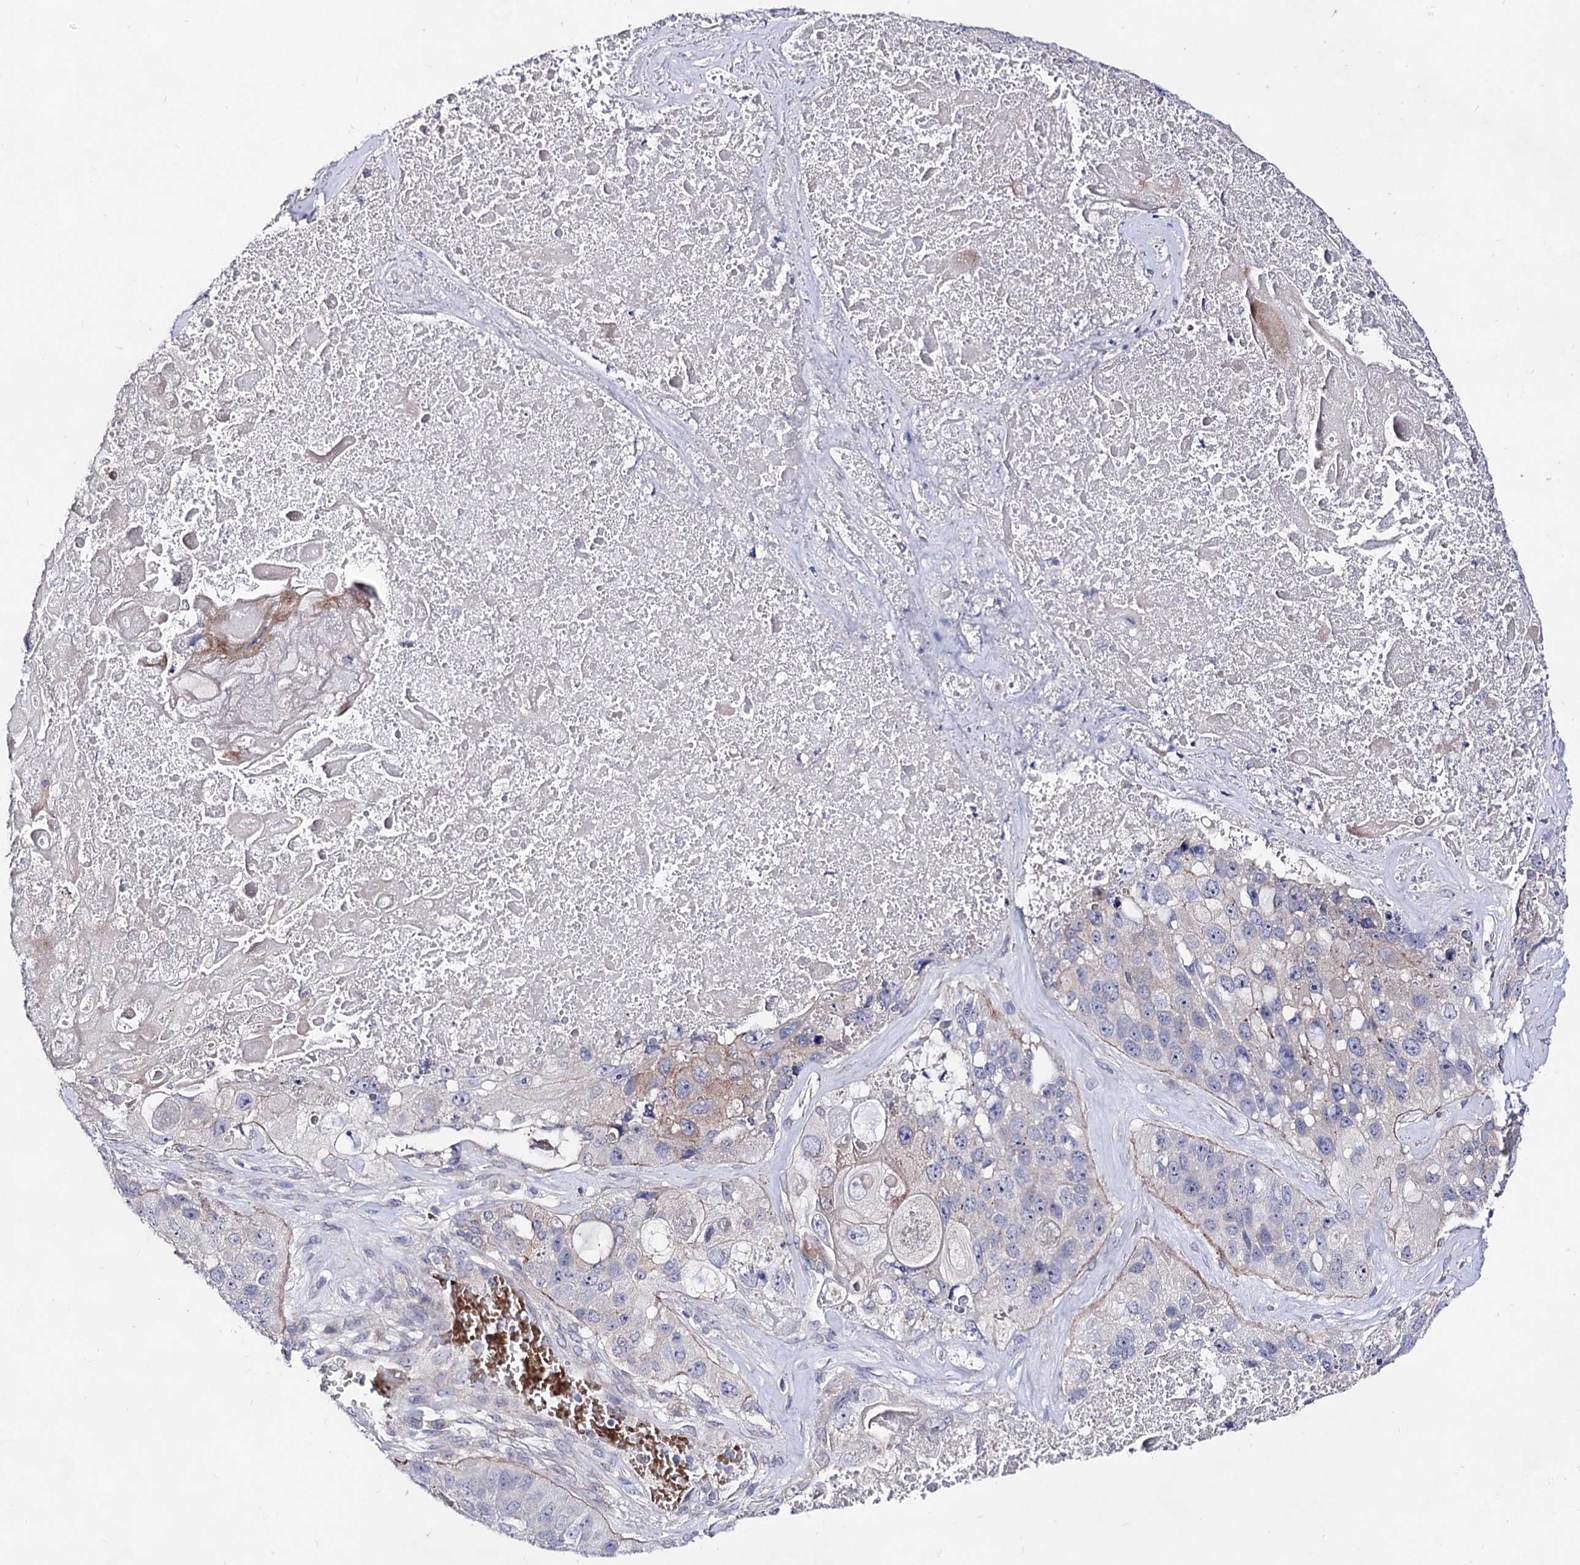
{"staining": {"intensity": "negative", "quantity": "none", "location": "none"}, "tissue": "lung cancer", "cell_type": "Tumor cells", "image_type": "cancer", "snomed": [{"axis": "morphology", "description": "Squamous cell carcinoma, NOS"}, {"axis": "topography", "description": "Lung"}], "caption": "Tumor cells show no significant protein expression in lung cancer.", "gene": "PLIN1", "patient": {"sex": "male", "age": 61}}